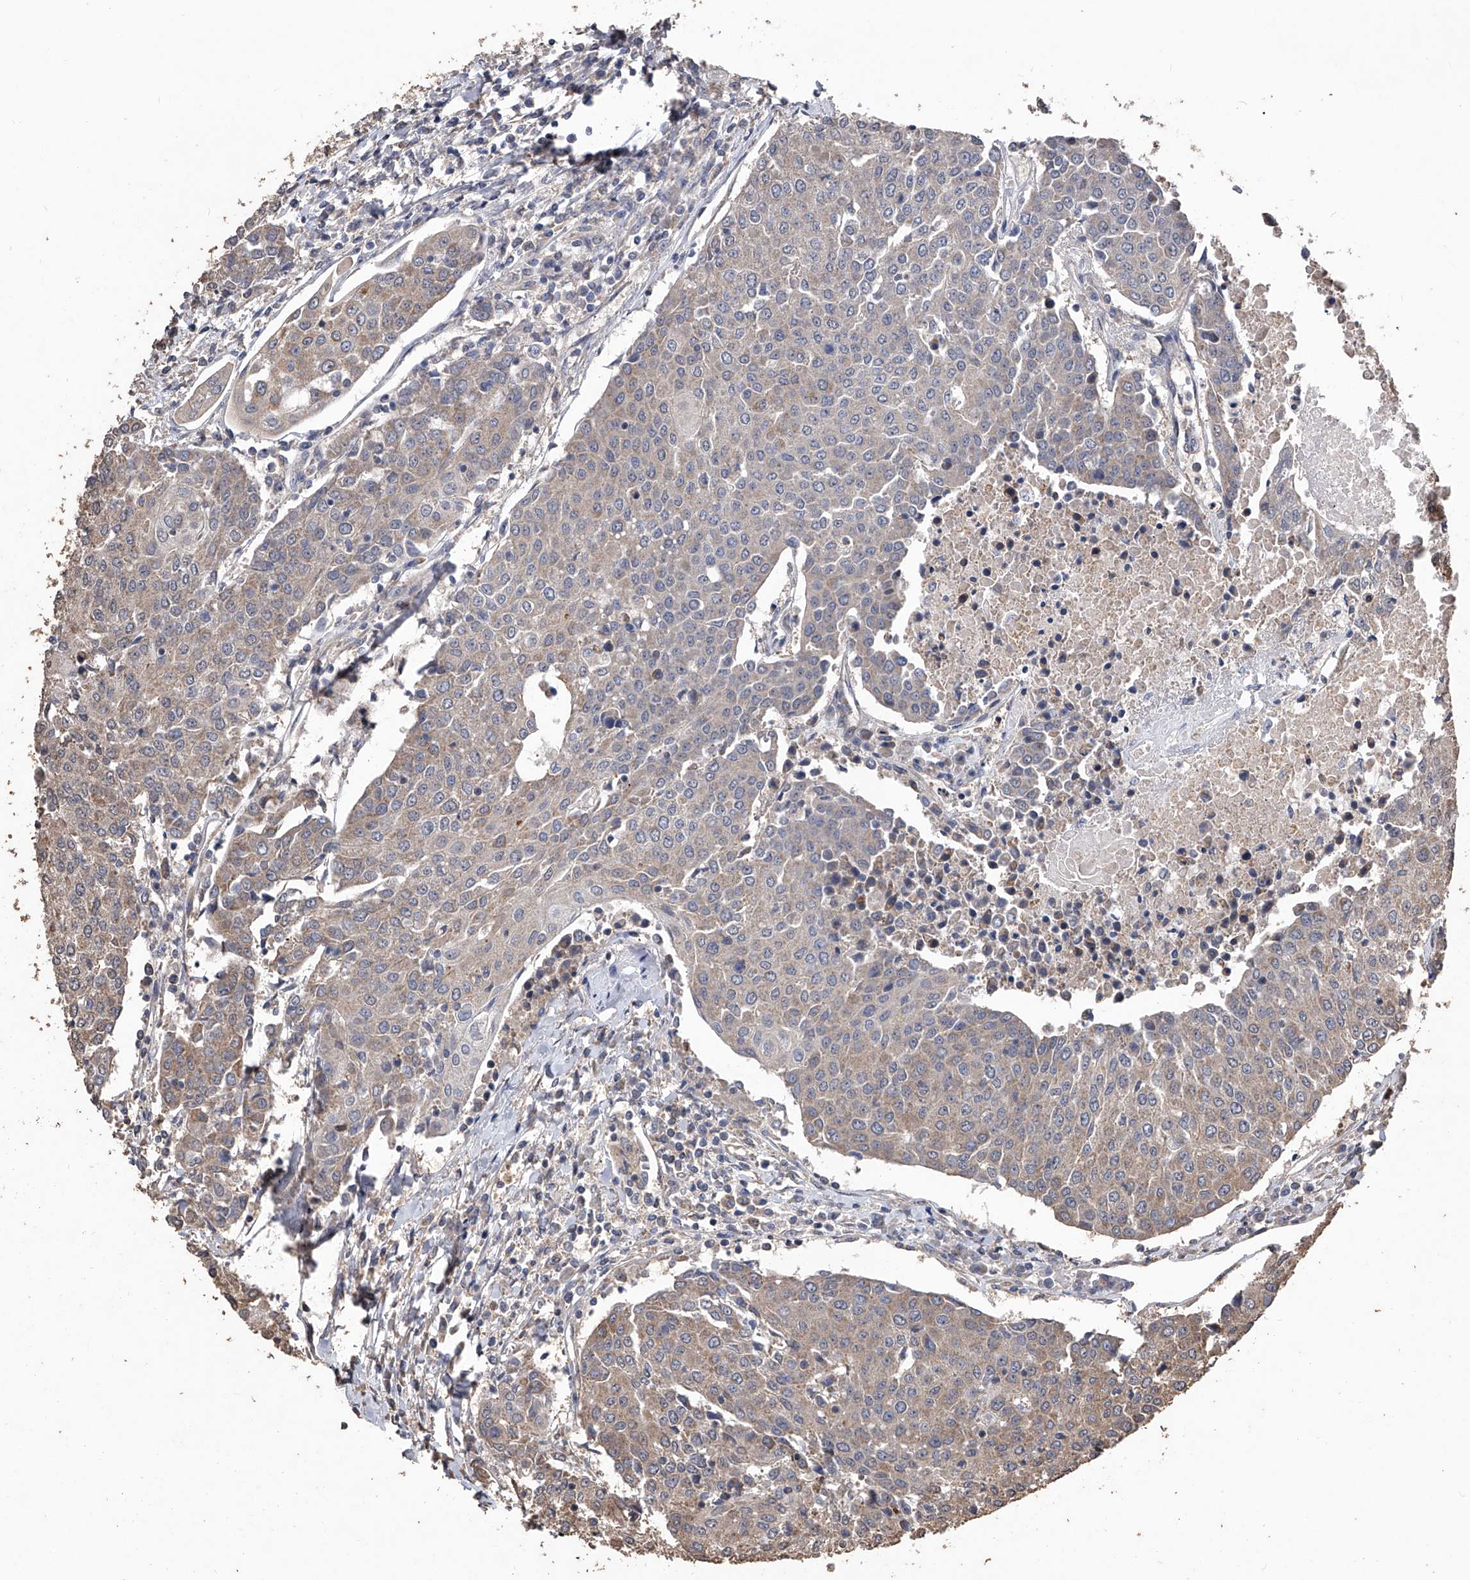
{"staining": {"intensity": "weak", "quantity": ">75%", "location": "cytoplasmic/membranous"}, "tissue": "urothelial cancer", "cell_type": "Tumor cells", "image_type": "cancer", "snomed": [{"axis": "morphology", "description": "Urothelial carcinoma, High grade"}, {"axis": "topography", "description": "Urinary bladder"}], "caption": "High-grade urothelial carcinoma stained with a protein marker shows weak staining in tumor cells.", "gene": "LTV1", "patient": {"sex": "female", "age": 85}}